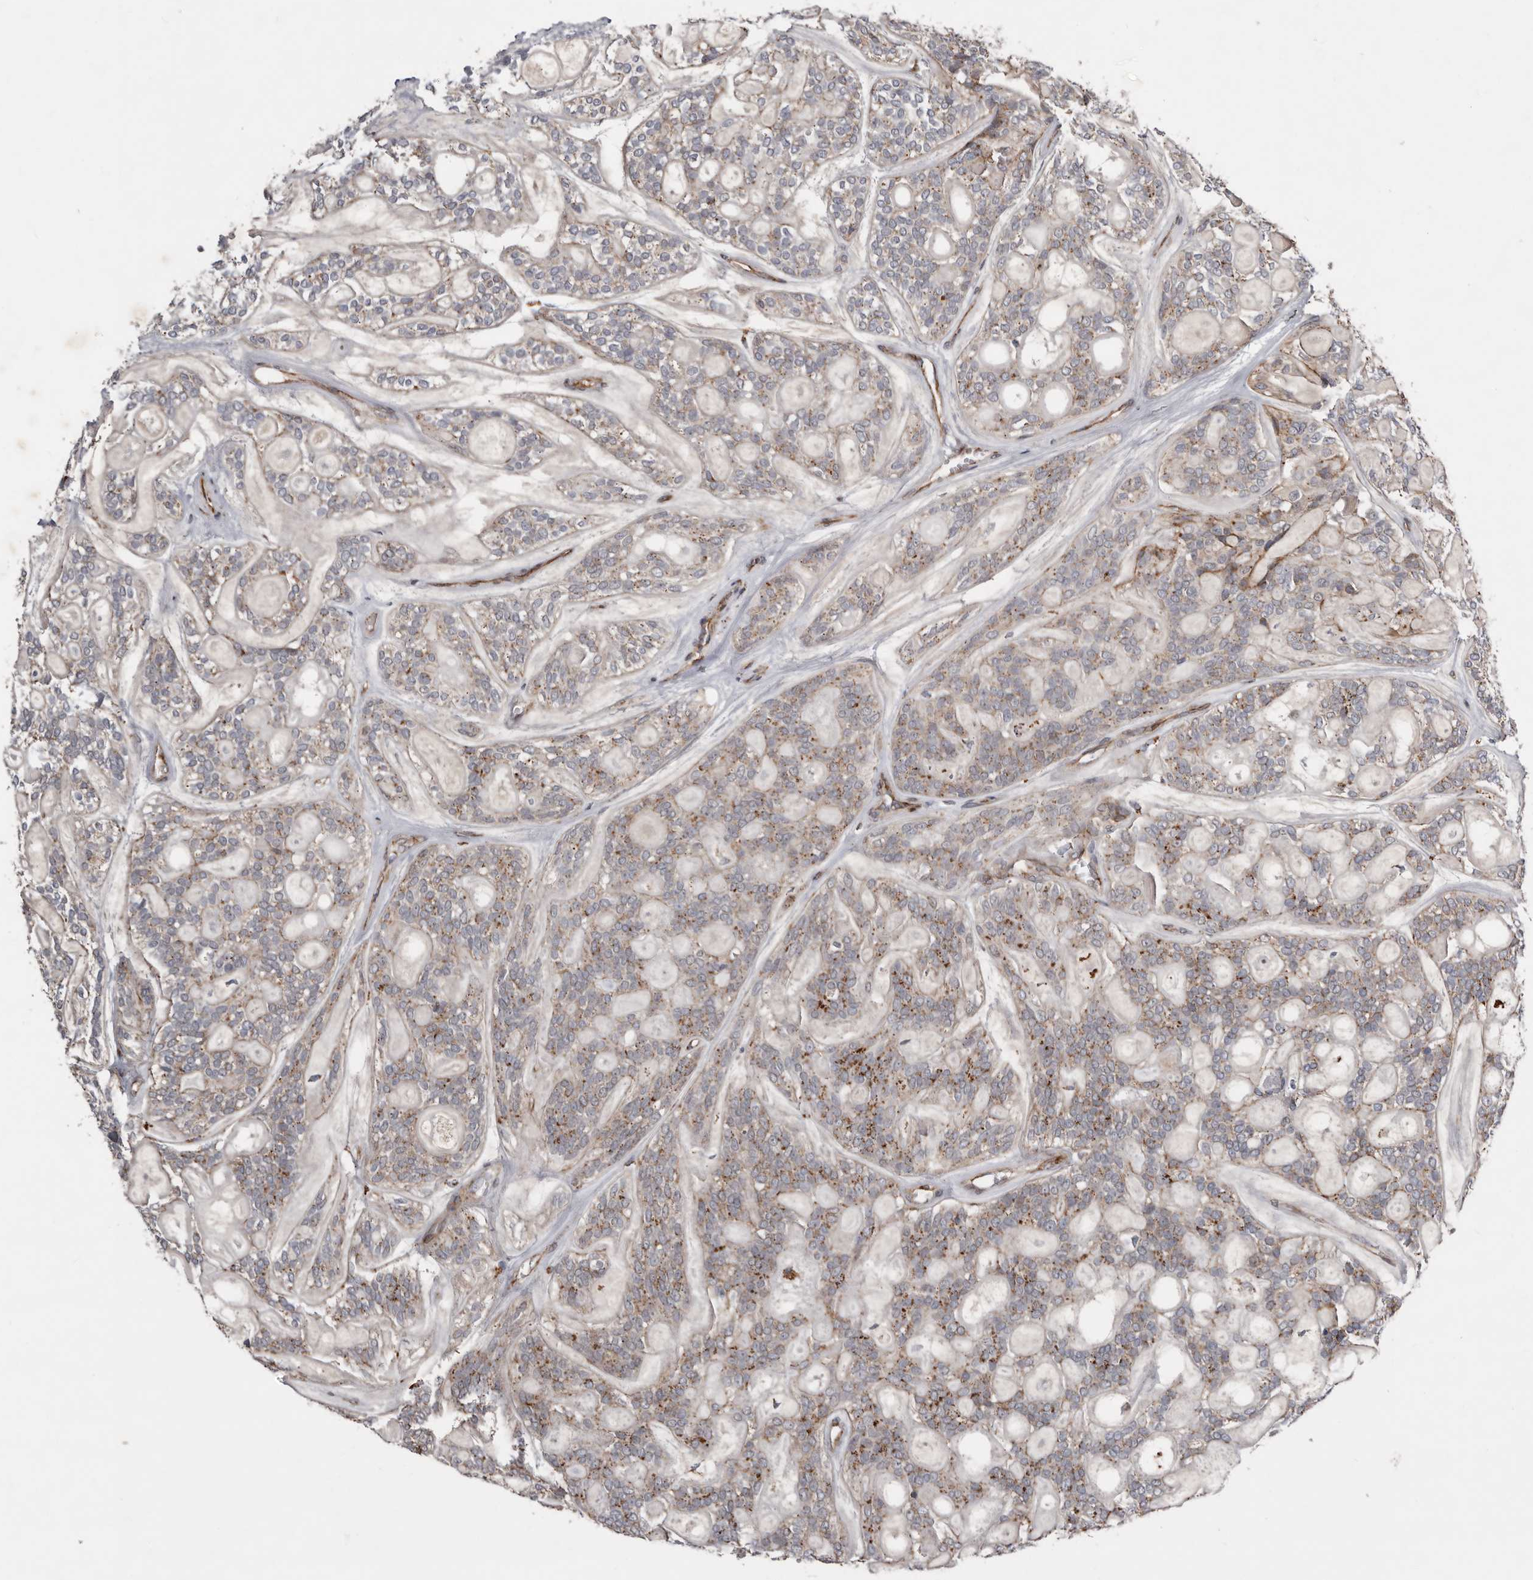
{"staining": {"intensity": "moderate", "quantity": "25%-75%", "location": "cytoplasmic/membranous"}, "tissue": "head and neck cancer", "cell_type": "Tumor cells", "image_type": "cancer", "snomed": [{"axis": "morphology", "description": "Adenocarcinoma, NOS"}, {"axis": "topography", "description": "Head-Neck"}], "caption": "The image exhibits a brown stain indicating the presence of a protein in the cytoplasmic/membranous of tumor cells in head and neck cancer (adenocarcinoma).", "gene": "RANBP17", "patient": {"sex": "male", "age": 66}}